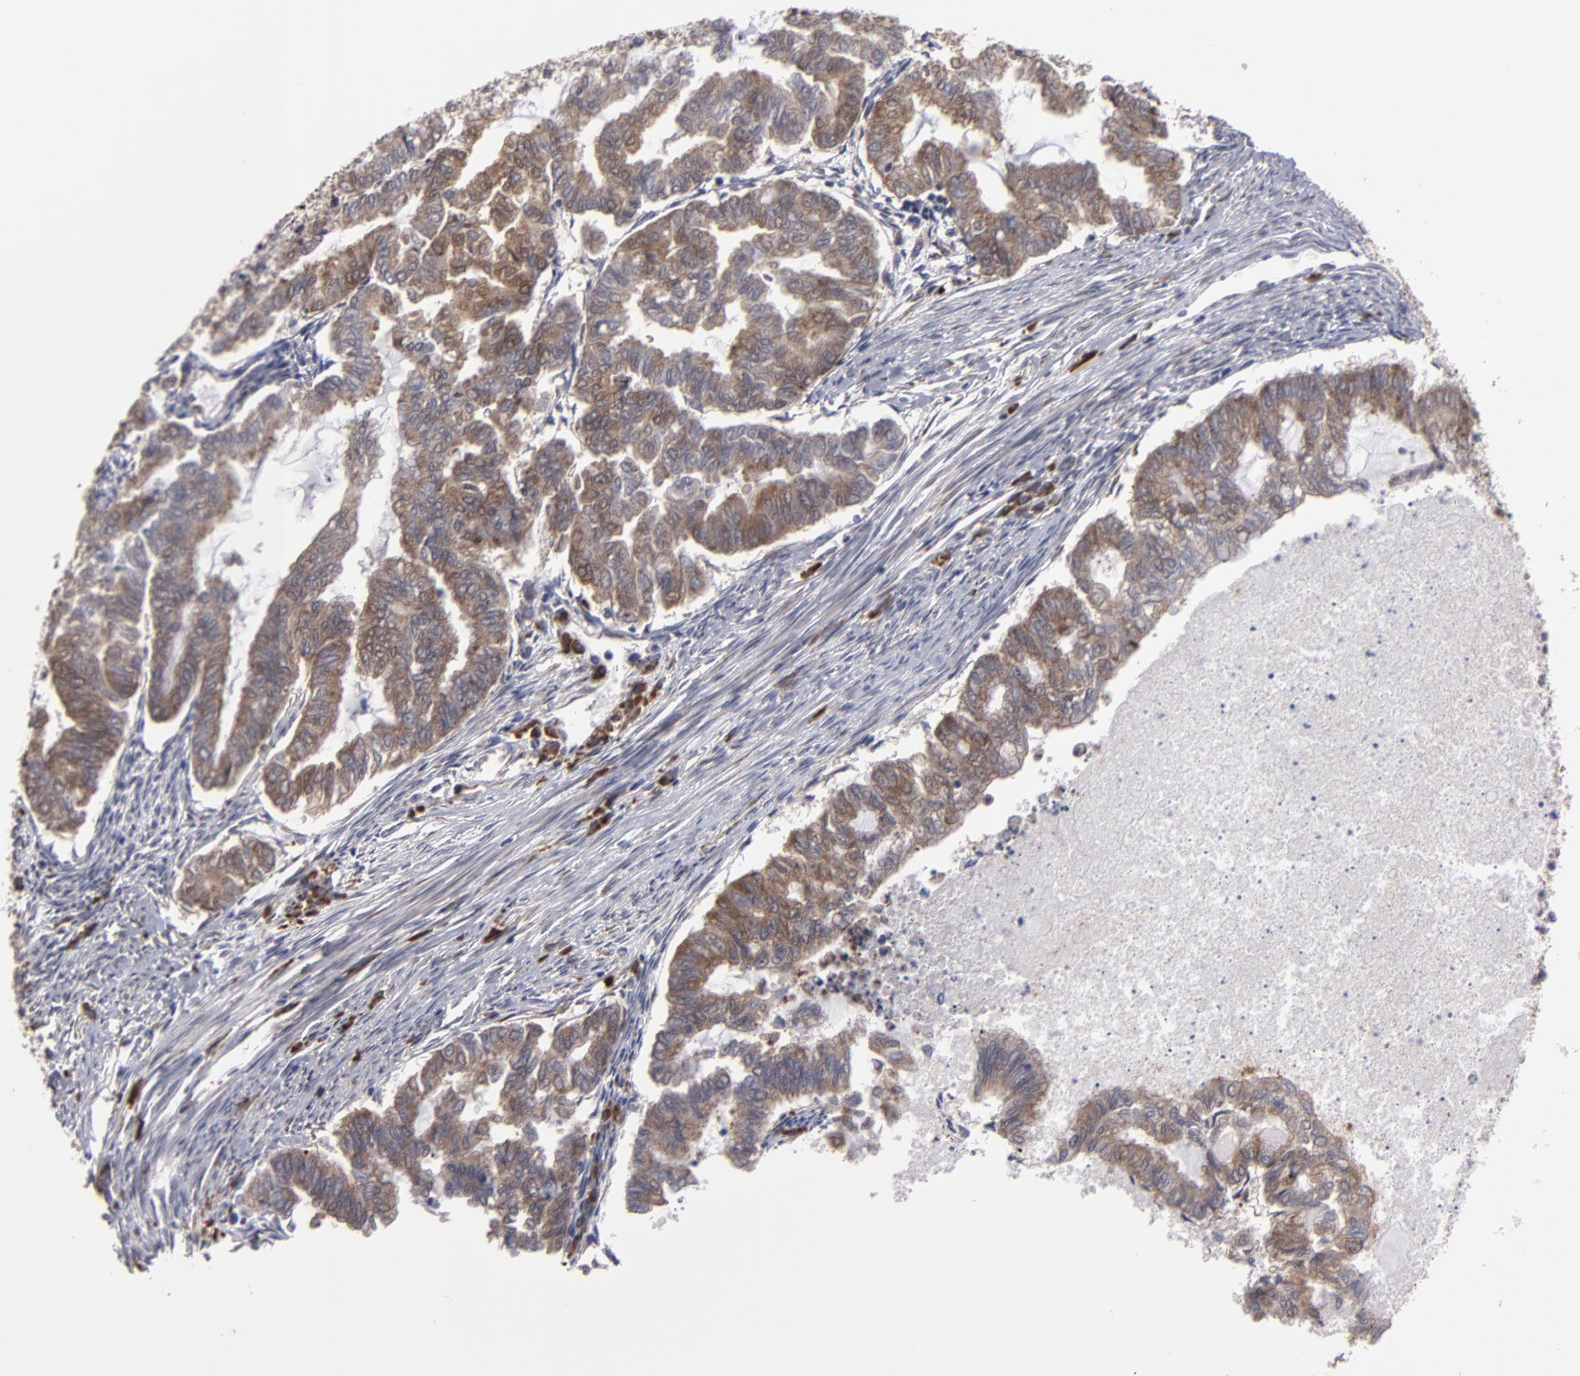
{"staining": {"intensity": "moderate", "quantity": ">75%", "location": "cytoplasmic/membranous"}, "tissue": "endometrial cancer", "cell_type": "Tumor cells", "image_type": "cancer", "snomed": [{"axis": "morphology", "description": "Adenocarcinoma, NOS"}, {"axis": "topography", "description": "Endometrium"}], "caption": "The immunohistochemical stain highlights moderate cytoplasmic/membranous expression in tumor cells of adenocarcinoma (endometrial) tissue.", "gene": "SND1", "patient": {"sex": "female", "age": 79}}